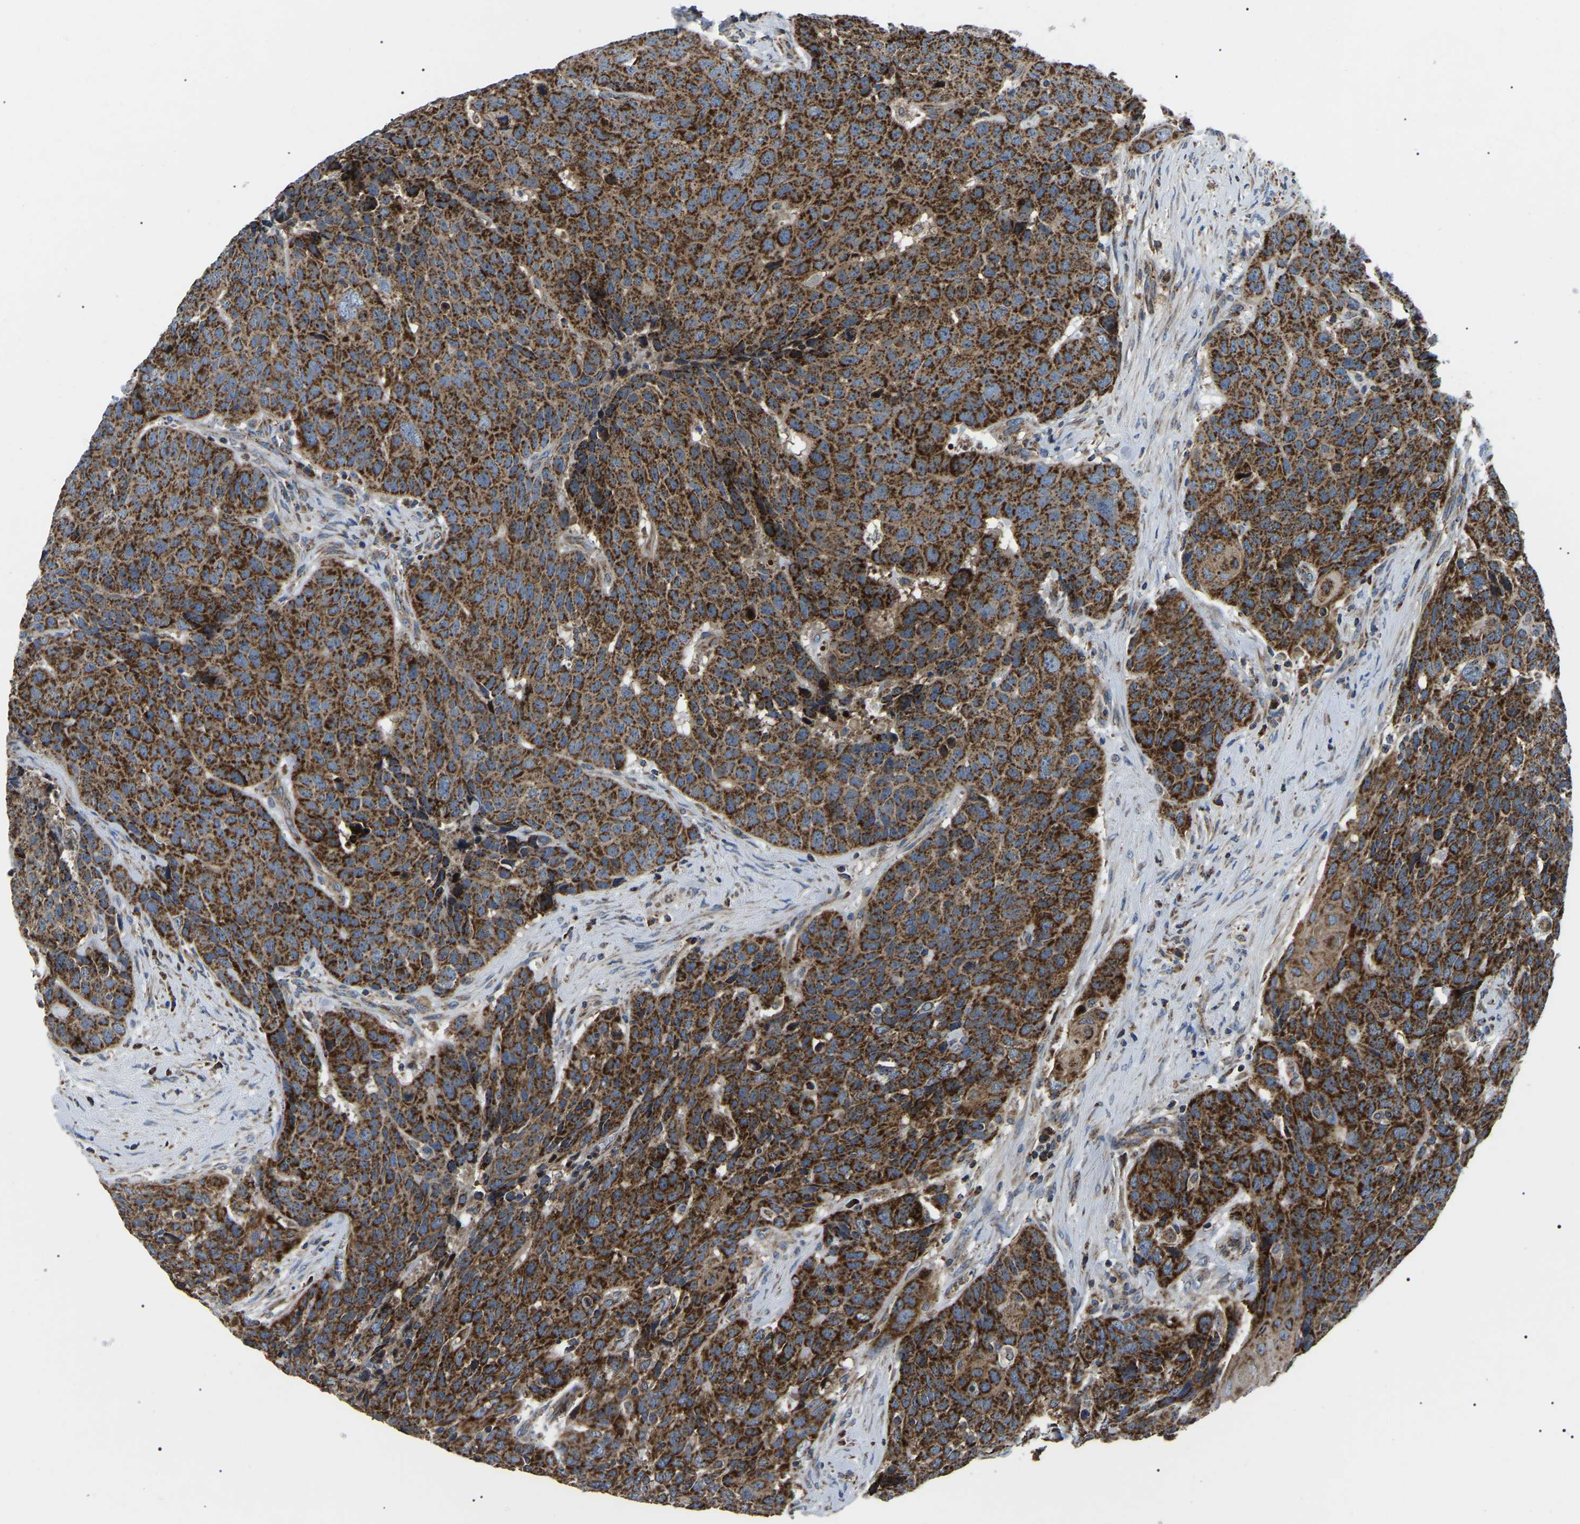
{"staining": {"intensity": "strong", "quantity": ">75%", "location": "cytoplasmic/membranous"}, "tissue": "head and neck cancer", "cell_type": "Tumor cells", "image_type": "cancer", "snomed": [{"axis": "morphology", "description": "Squamous cell carcinoma, NOS"}, {"axis": "topography", "description": "Head-Neck"}], "caption": "This histopathology image displays immunohistochemistry staining of head and neck cancer (squamous cell carcinoma), with high strong cytoplasmic/membranous expression in about >75% of tumor cells.", "gene": "PPM1E", "patient": {"sex": "male", "age": 66}}